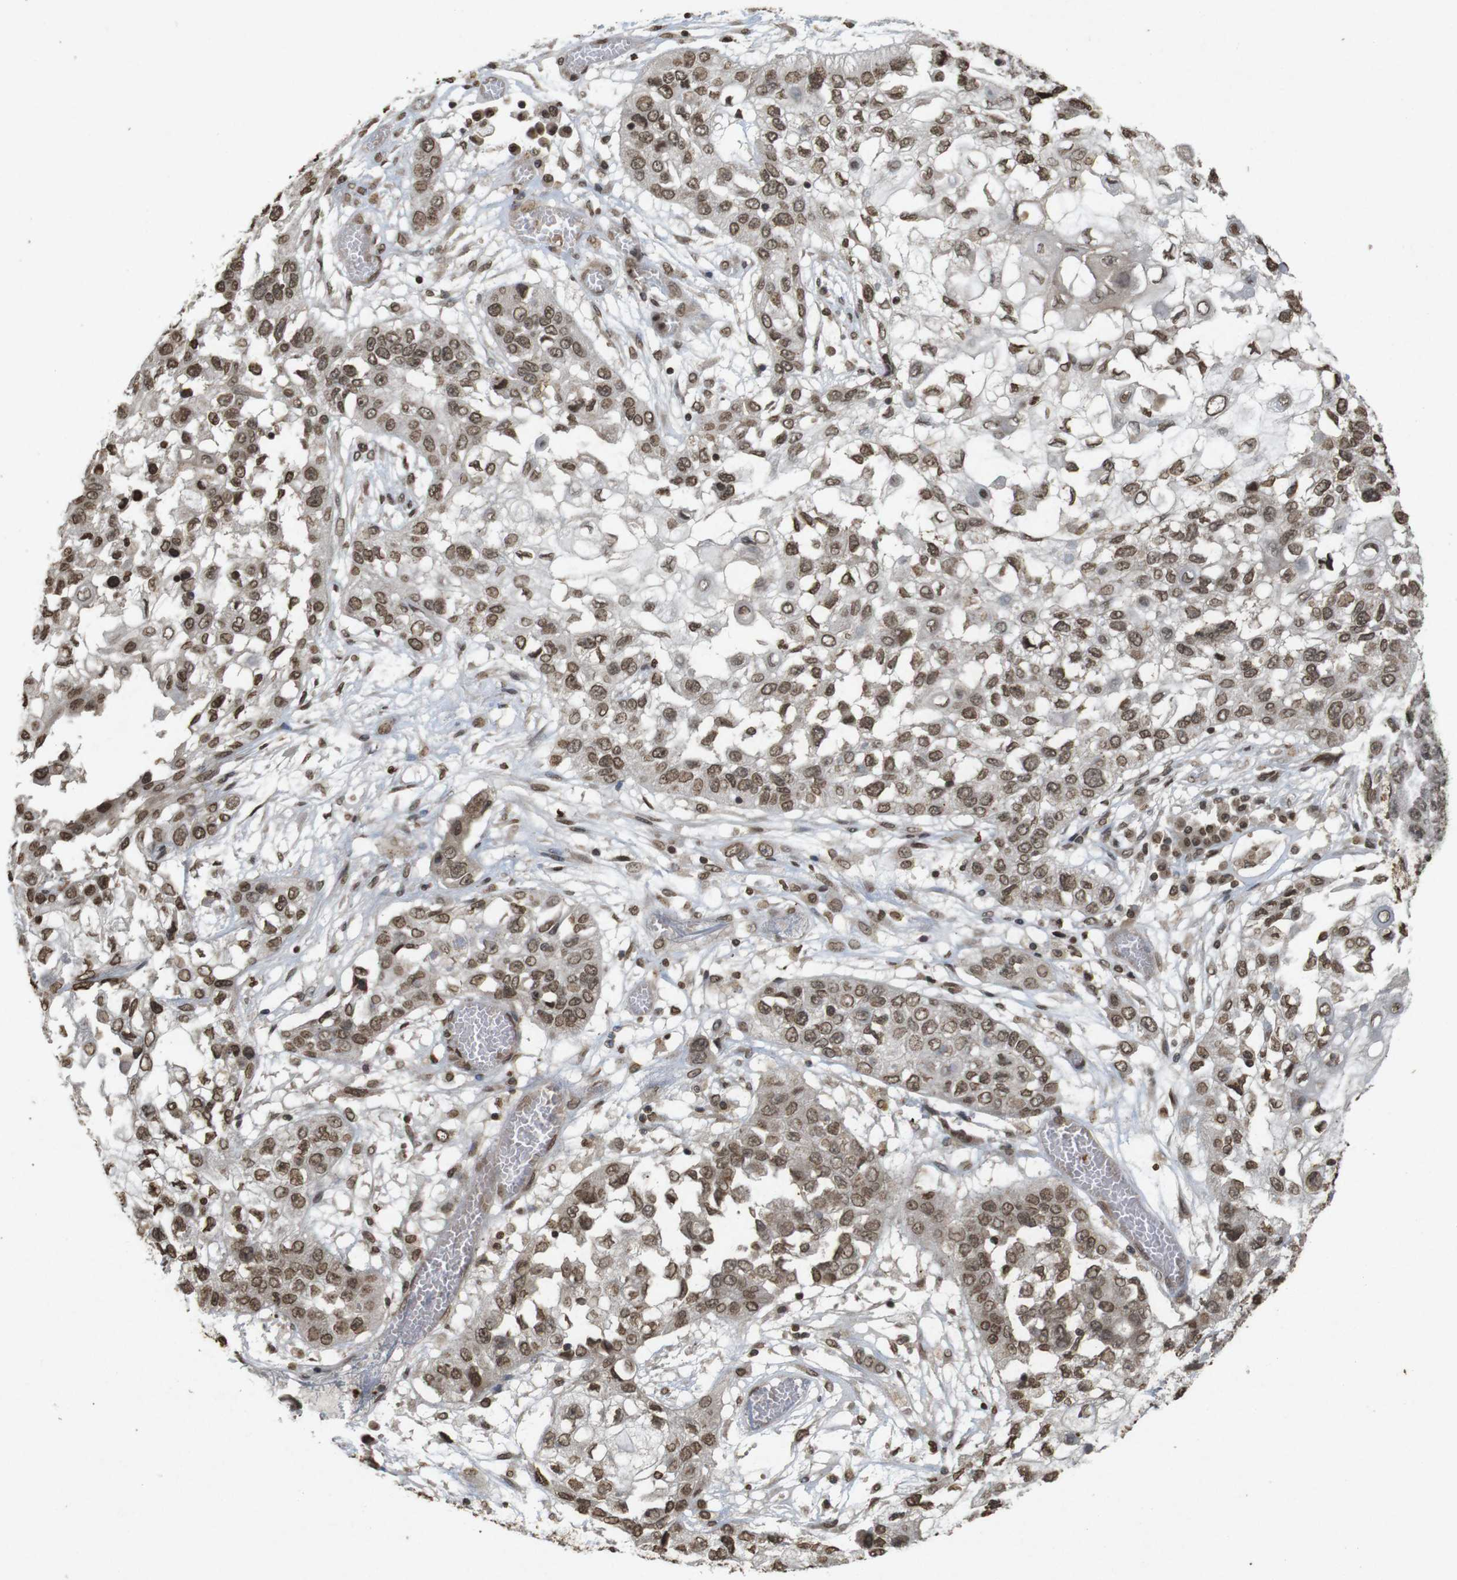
{"staining": {"intensity": "moderate", "quantity": ">75%", "location": "nuclear"}, "tissue": "lung cancer", "cell_type": "Tumor cells", "image_type": "cancer", "snomed": [{"axis": "morphology", "description": "Squamous cell carcinoma, NOS"}, {"axis": "topography", "description": "Lung"}], "caption": "This is an image of IHC staining of lung cancer (squamous cell carcinoma), which shows moderate staining in the nuclear of tumor cells.", "gene": "ORC4", "patient": {"sex": "male", "age": 71}}